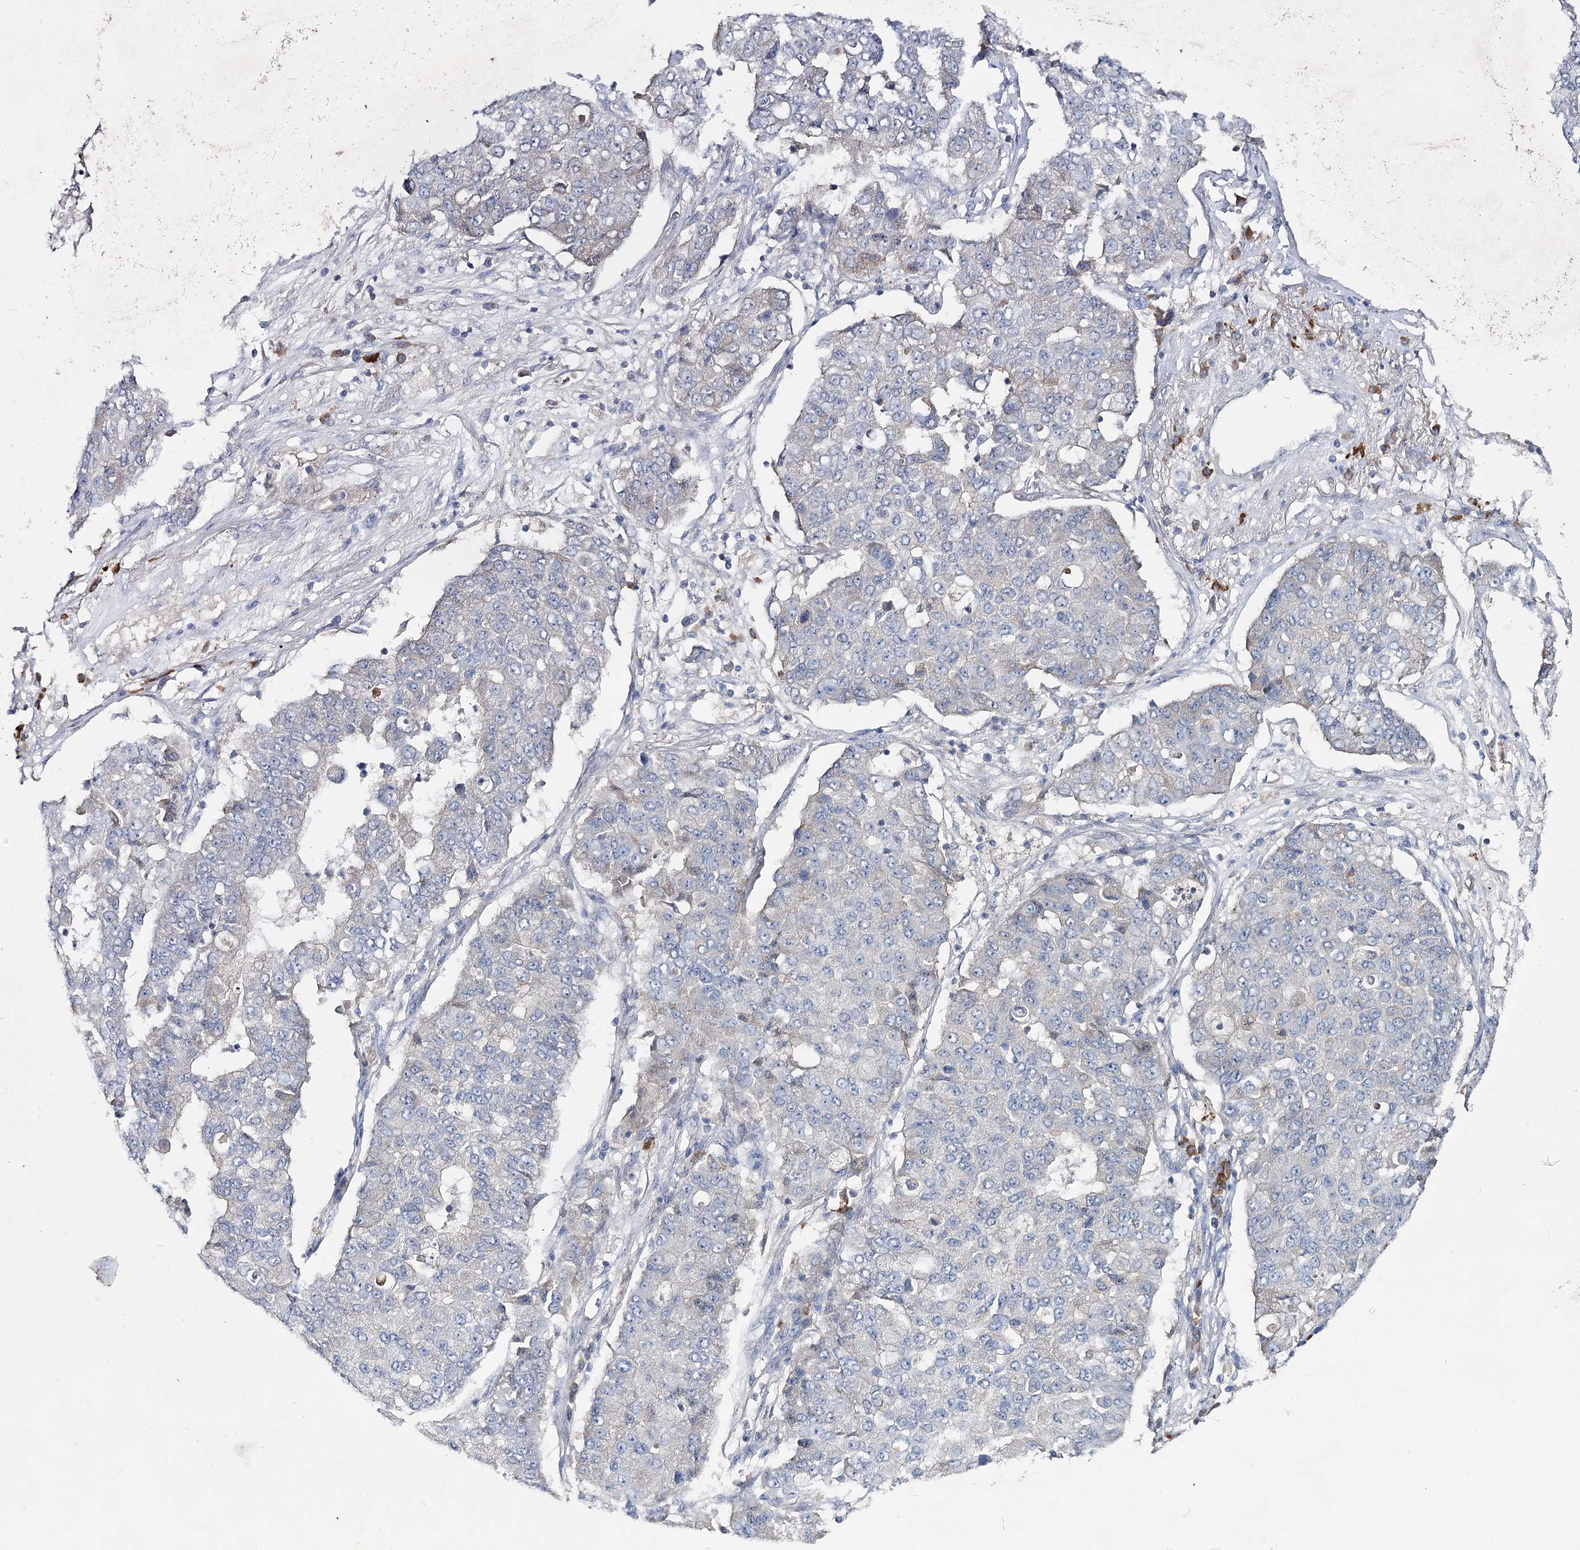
{"staining": {"intensity": "negative", "quantity": "none", "location": "none"}, "tissue": "lung cancer", "cell_type": "Tumor cells", "image_type": "cancer", "snomed": [{"axis": "morphology", "description": "Squamous cell carcinoma, NOS"}, {"axis": "topography", "description": "Lung"}], "caption": "An immunohistochemistry micrograph of lung cancer is shown. There is no staining in tumor cells of lung cancer.", "gene": "IL1RAP", "patient": {"sex": "male", "age": 74}}